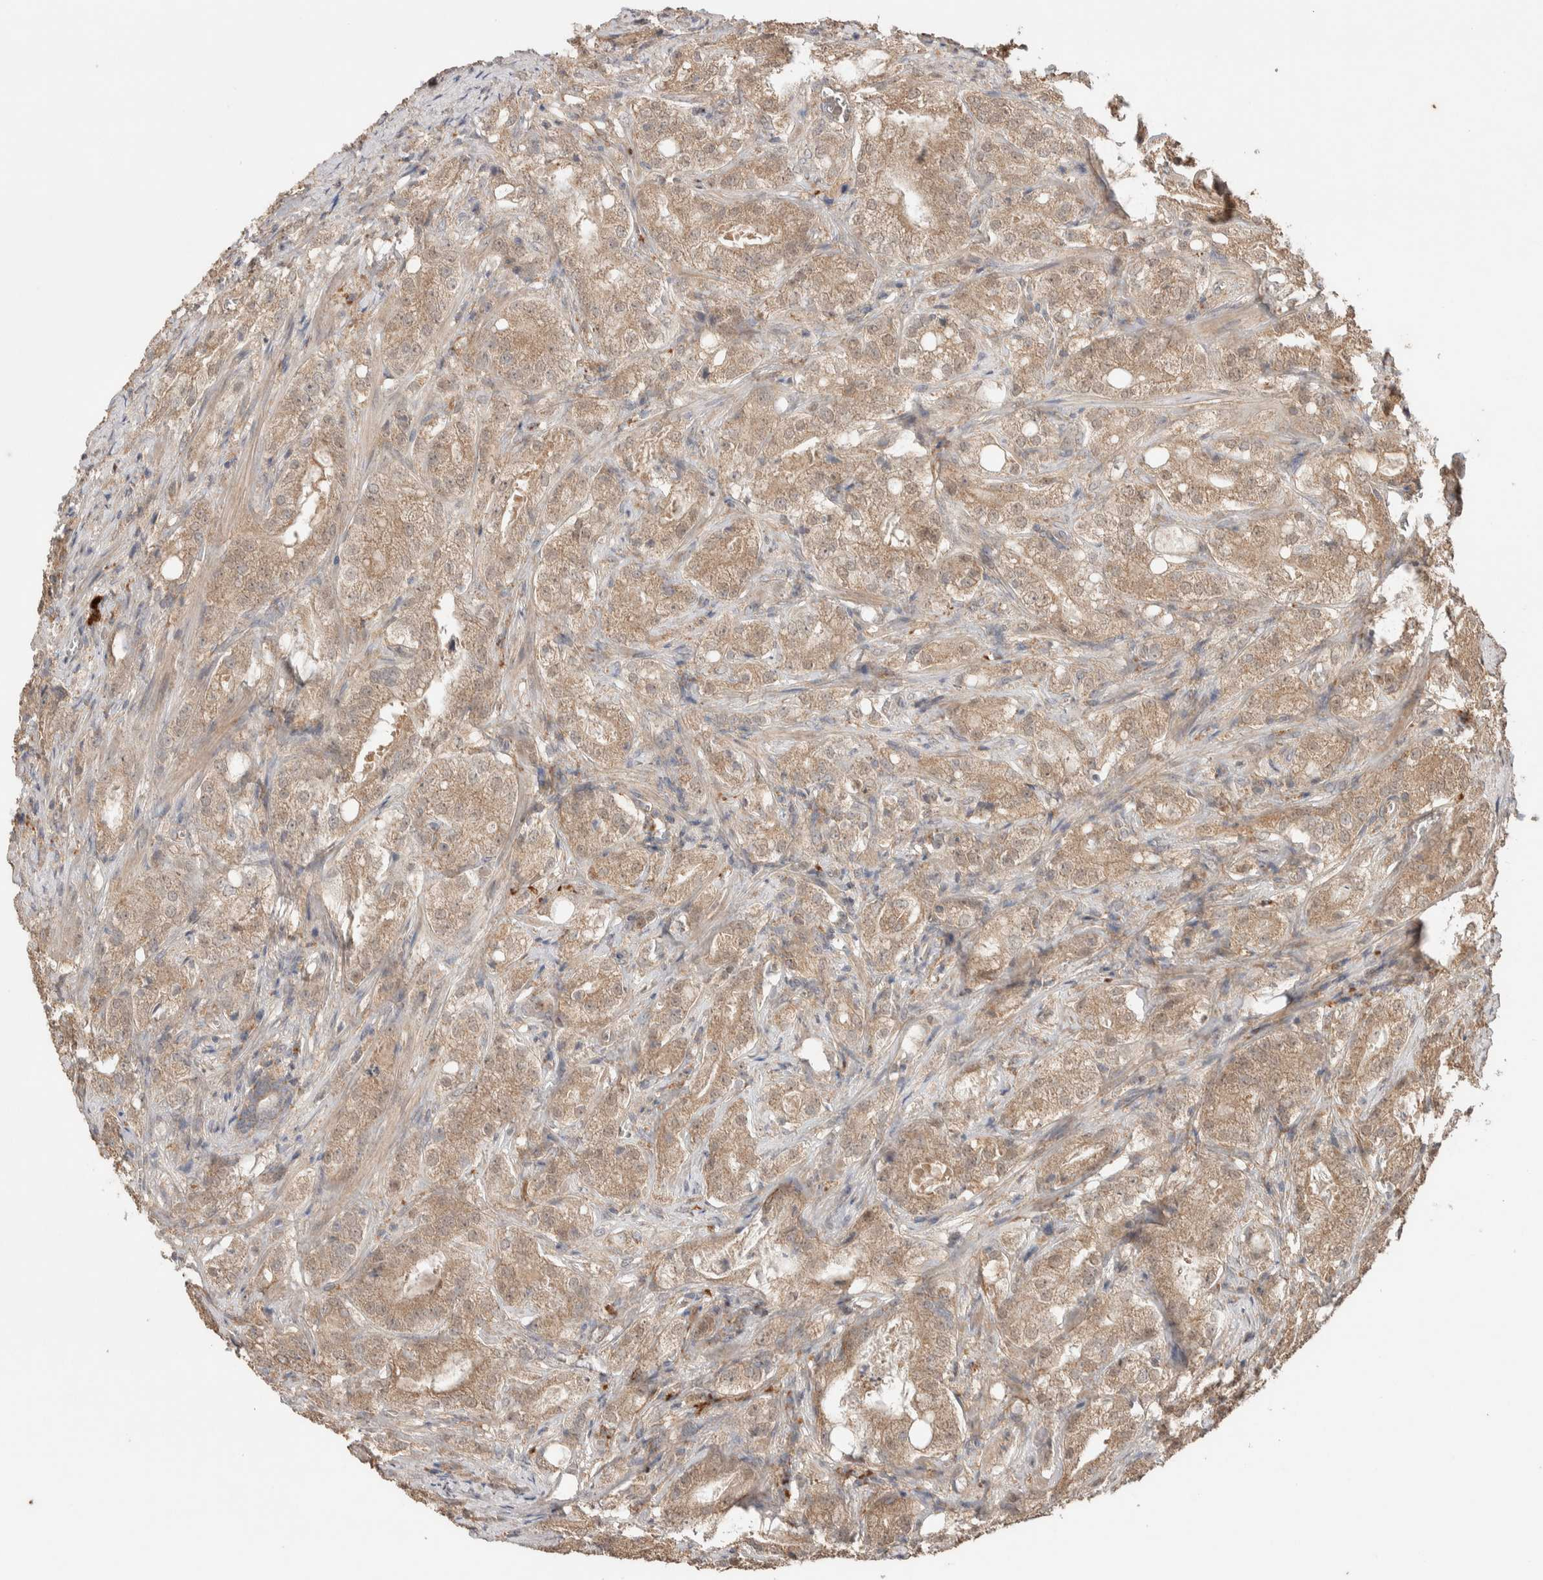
{"staining": {"intensity": "weak", "quantity": ">75%", "location": "cytoplasmic/membranous"}, "tissue": "prostate cancer", "cell_type": "Tumor cells", "image_type": "cancer", "snomed": [{"axis": "morphology", "description": "Adenocarcinoma, High grade"}, {"axis": "topography", "description": "Prostate"}], "caption": "Human high-grade adenocarcinoma (prostate) stained for a protein (brown) exhibits weak cytoplasmic/membranous positive positivity in approximately >75% of tumor cells.", "gene": "KCNJ5", "patient": {"sex": "male", "age": 64}}